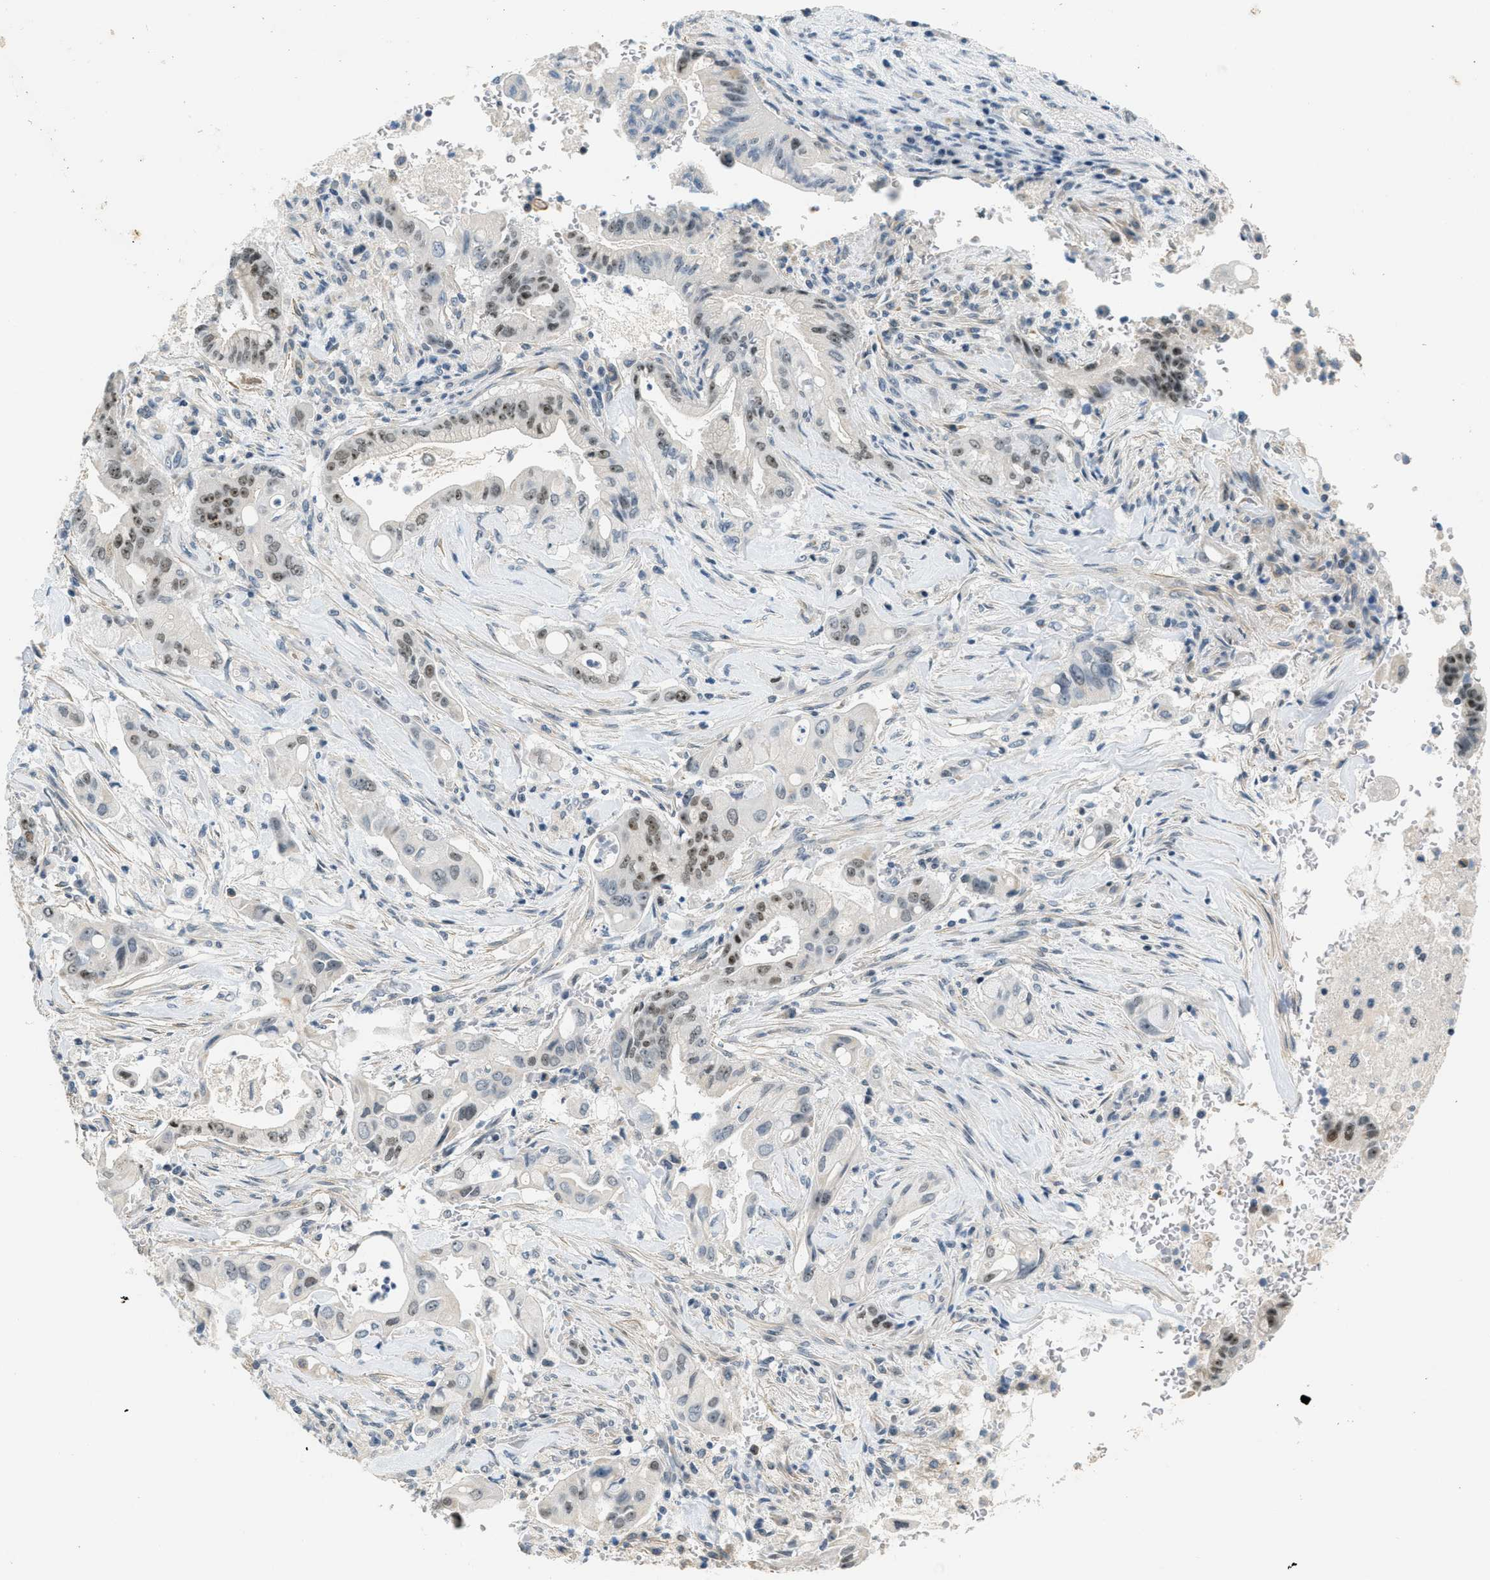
{"staining": {"intensity": "moderate", "quantity": "25%-75%", "location": "nuclear"}, "tissue": "pancreatic cancer", "cell_type": "Tumor cells", "image_type": "cancer", "snomed": [{"axis": "morphology", "description": "Adenocarcinoma, NOS"}, {"axis": "topography", "description": "Pancreas"}], "caption": "Human pancreatic adenocarcinoma stained with a brown dye exhibits moderate nuclear positive expression in about 25%-75% of tumor cells.", "gene": "DDX47", "patient": {"sex": "female", "age": 73}}